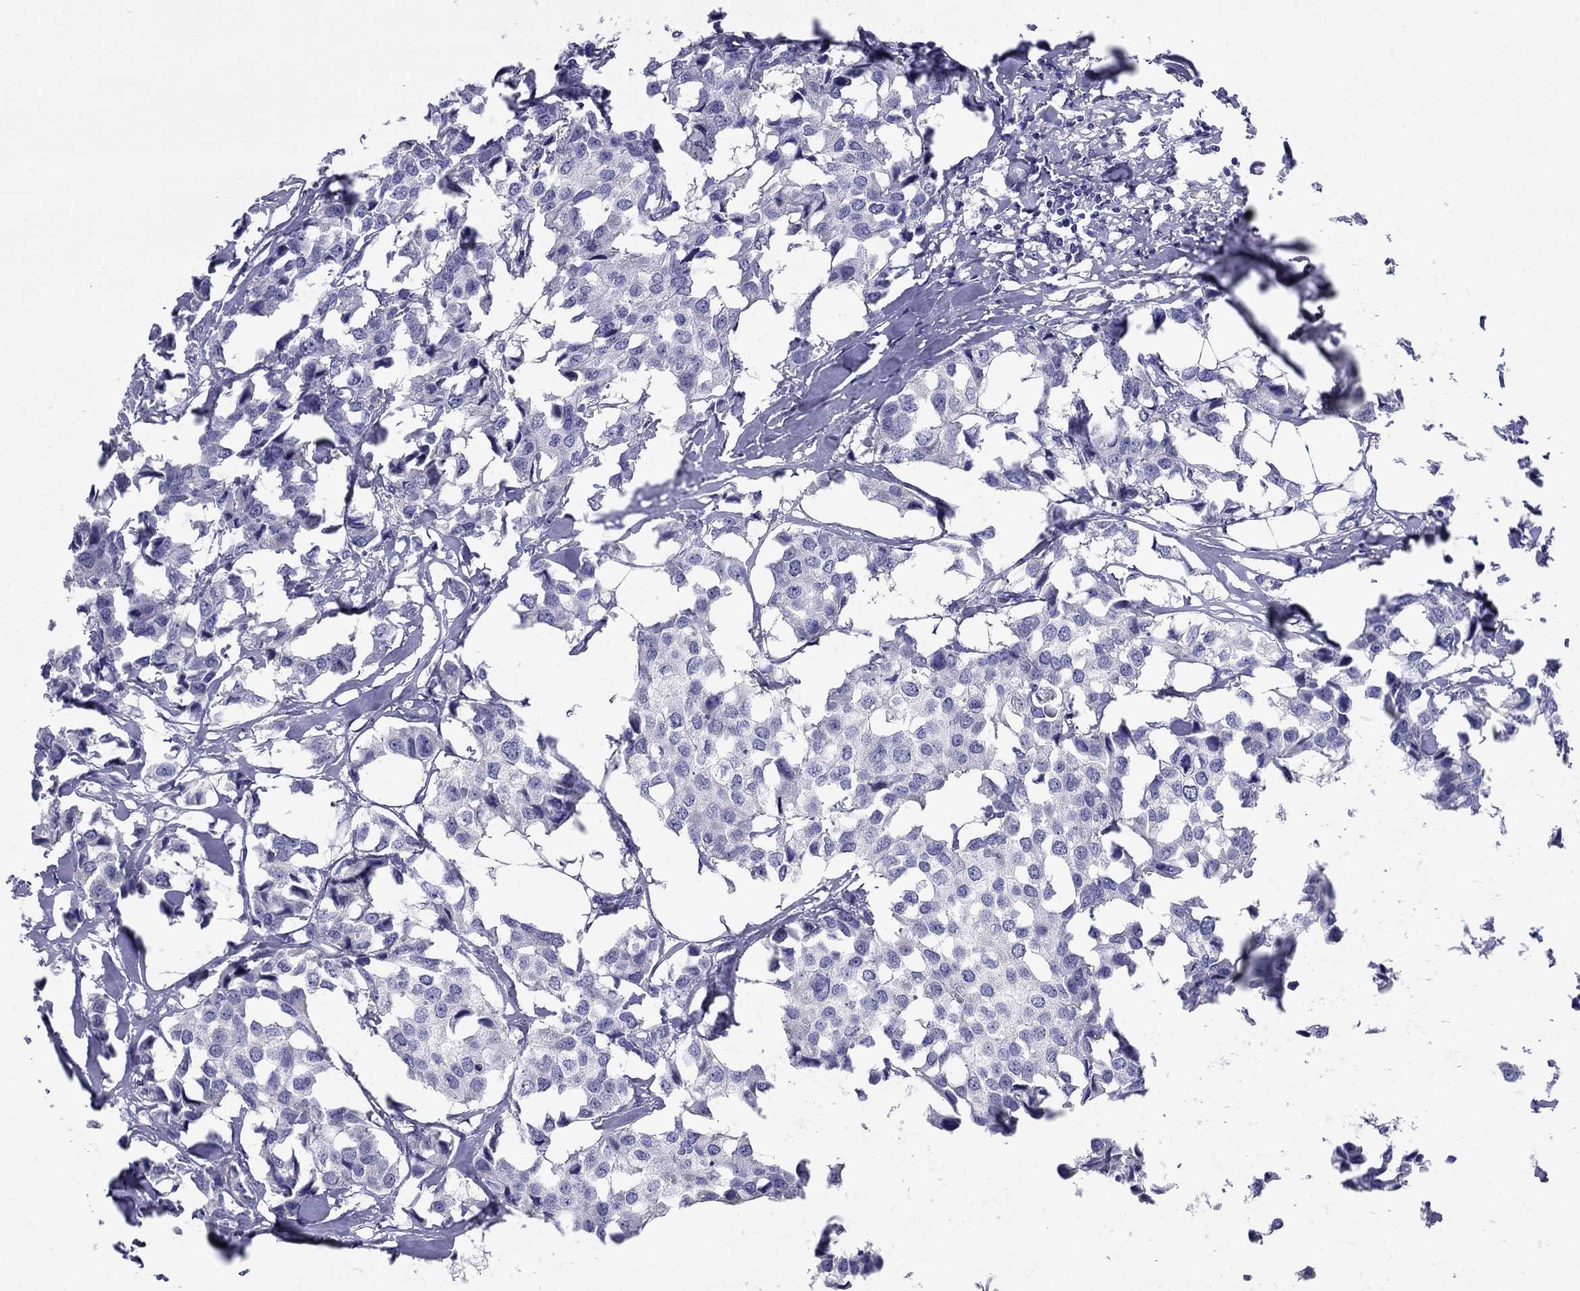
{"staining": {"intensity": "negative", "quantity": "none", "location": "none"}, "tissue": "breast cancer", "cell_type": "Tumor cells", "image_type": "cancer", "snomed": [{"axis": "morphology", "description": "Duct carcinoma"}, {"axis": "topography", "description": "Breast"}], "caption": "The micrograph reveals no staining of tumor cells in invasive ductal carcinoma (breast).", "gene": "CMYA5", "patient": {"sex": "female", "age": 80}}